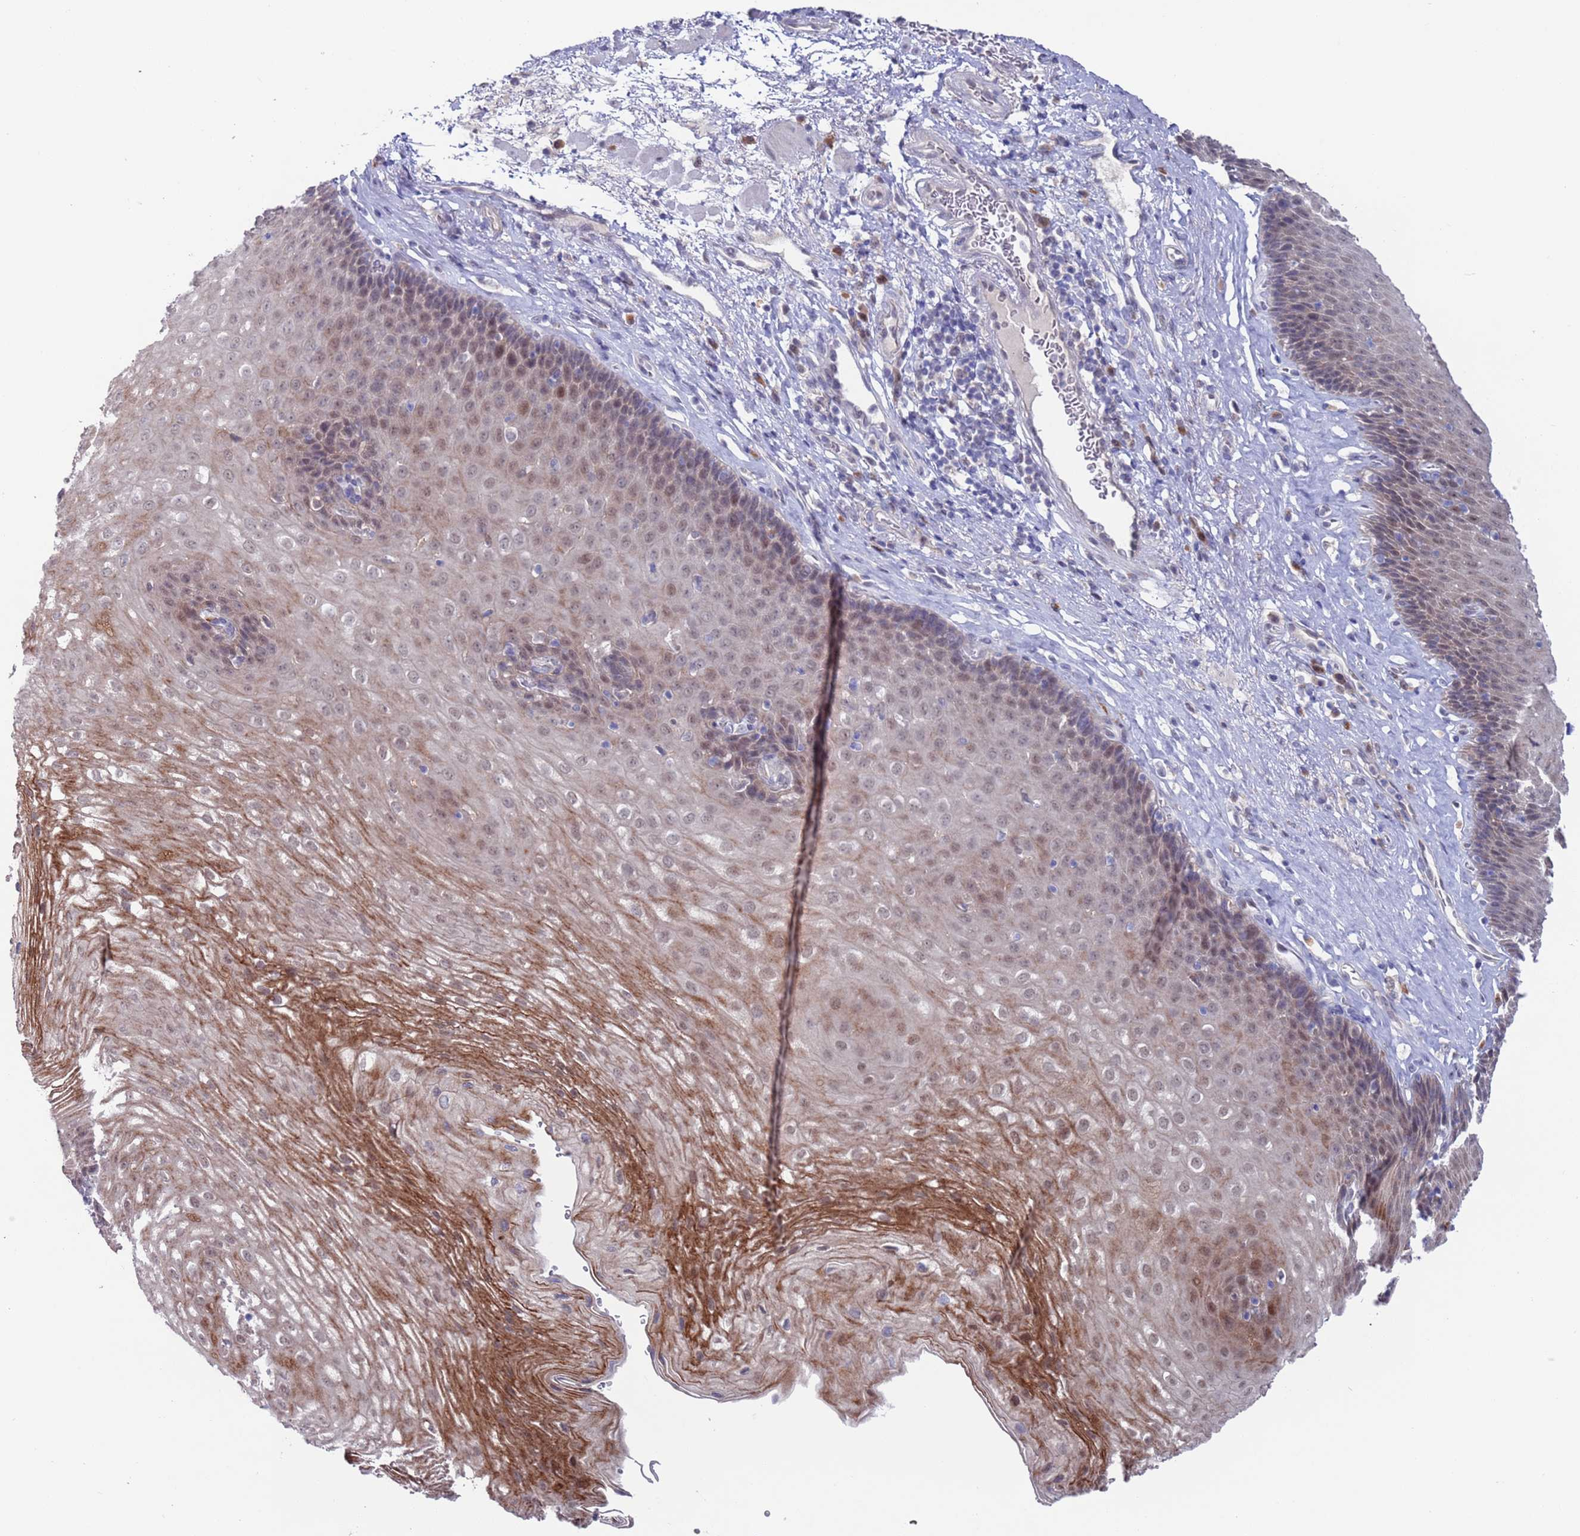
{"staining": {"intensity": "moderate", "quantity": "25%-75%", "location": "cytoplasmic/membranous,nuclear"}, "tissue": "esophagus", "cell_type": "Squamous epithelial cells", "image_type": "normal", "snomed": [{"axis": "morphology", "description": "Normal tissue, NOS"}, {"axis": "topography", "description": "Esophagus"}], "caption": "This image exhibits IHC staining of normal human esophagus, with medium moderate cytoplasmic/membranous,nuclear staining in about 25%-75% of squamous epithelial cells.", "gene": "FBXO27", "patient": {"sex": "female", "age": 66}}